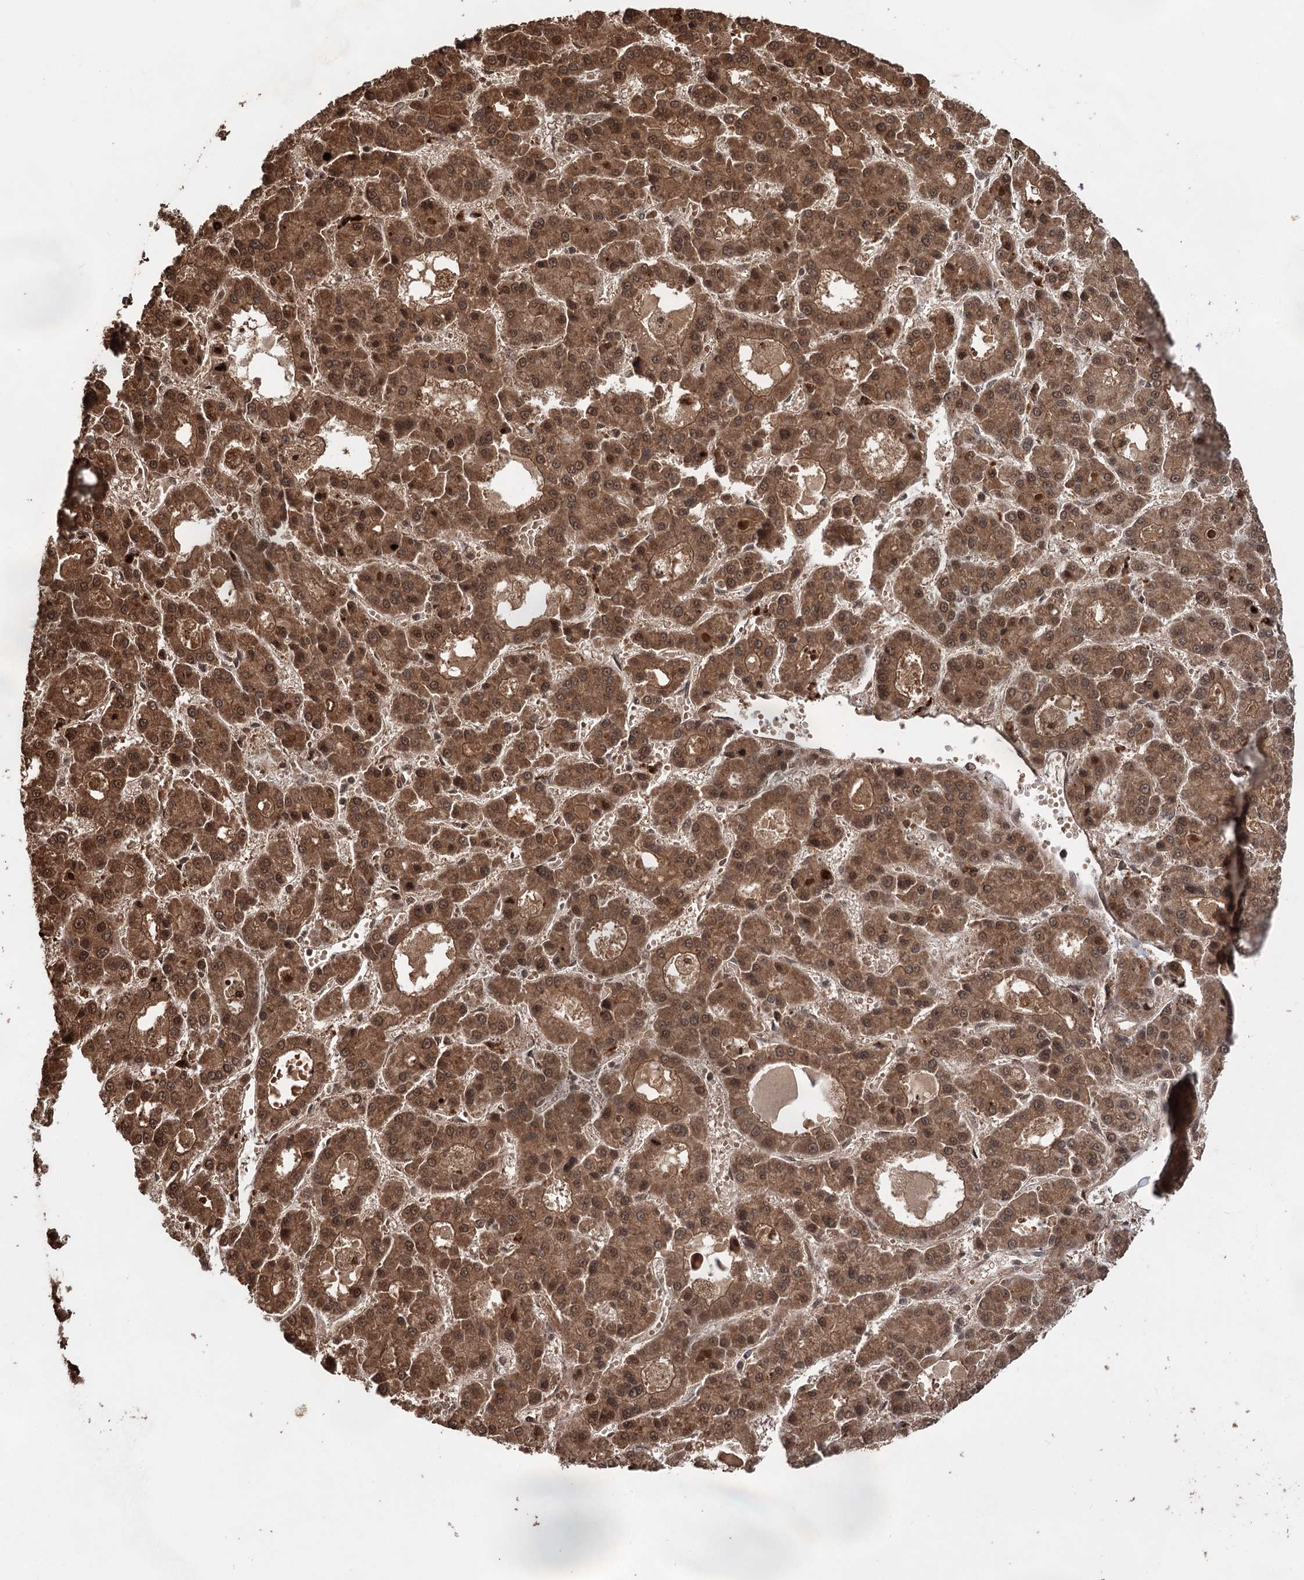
{"staining": {"intensity": "moderate", "quantity": ">75%", "location": "cytoplasmic/membranous,nuclear"}, "tissue": "liver cancer", "cell_type": "Tumor cells", "image_type": "cancer", "snomed": [{"axis": "morphology", "description": "Carcinoma, Hepatocellular, NOS"}, {"axis": "topography", "description": "Liver"}], "caption": "The histopathology image exhibits a brown stain indicating the presence of a protein in the cytoplasmic/membranous and nuclear of tumor cells in hepatocellular carcinoma (liver).", "gene": "N6AMT1", "patient": {"sex": "male", "age": 70}}